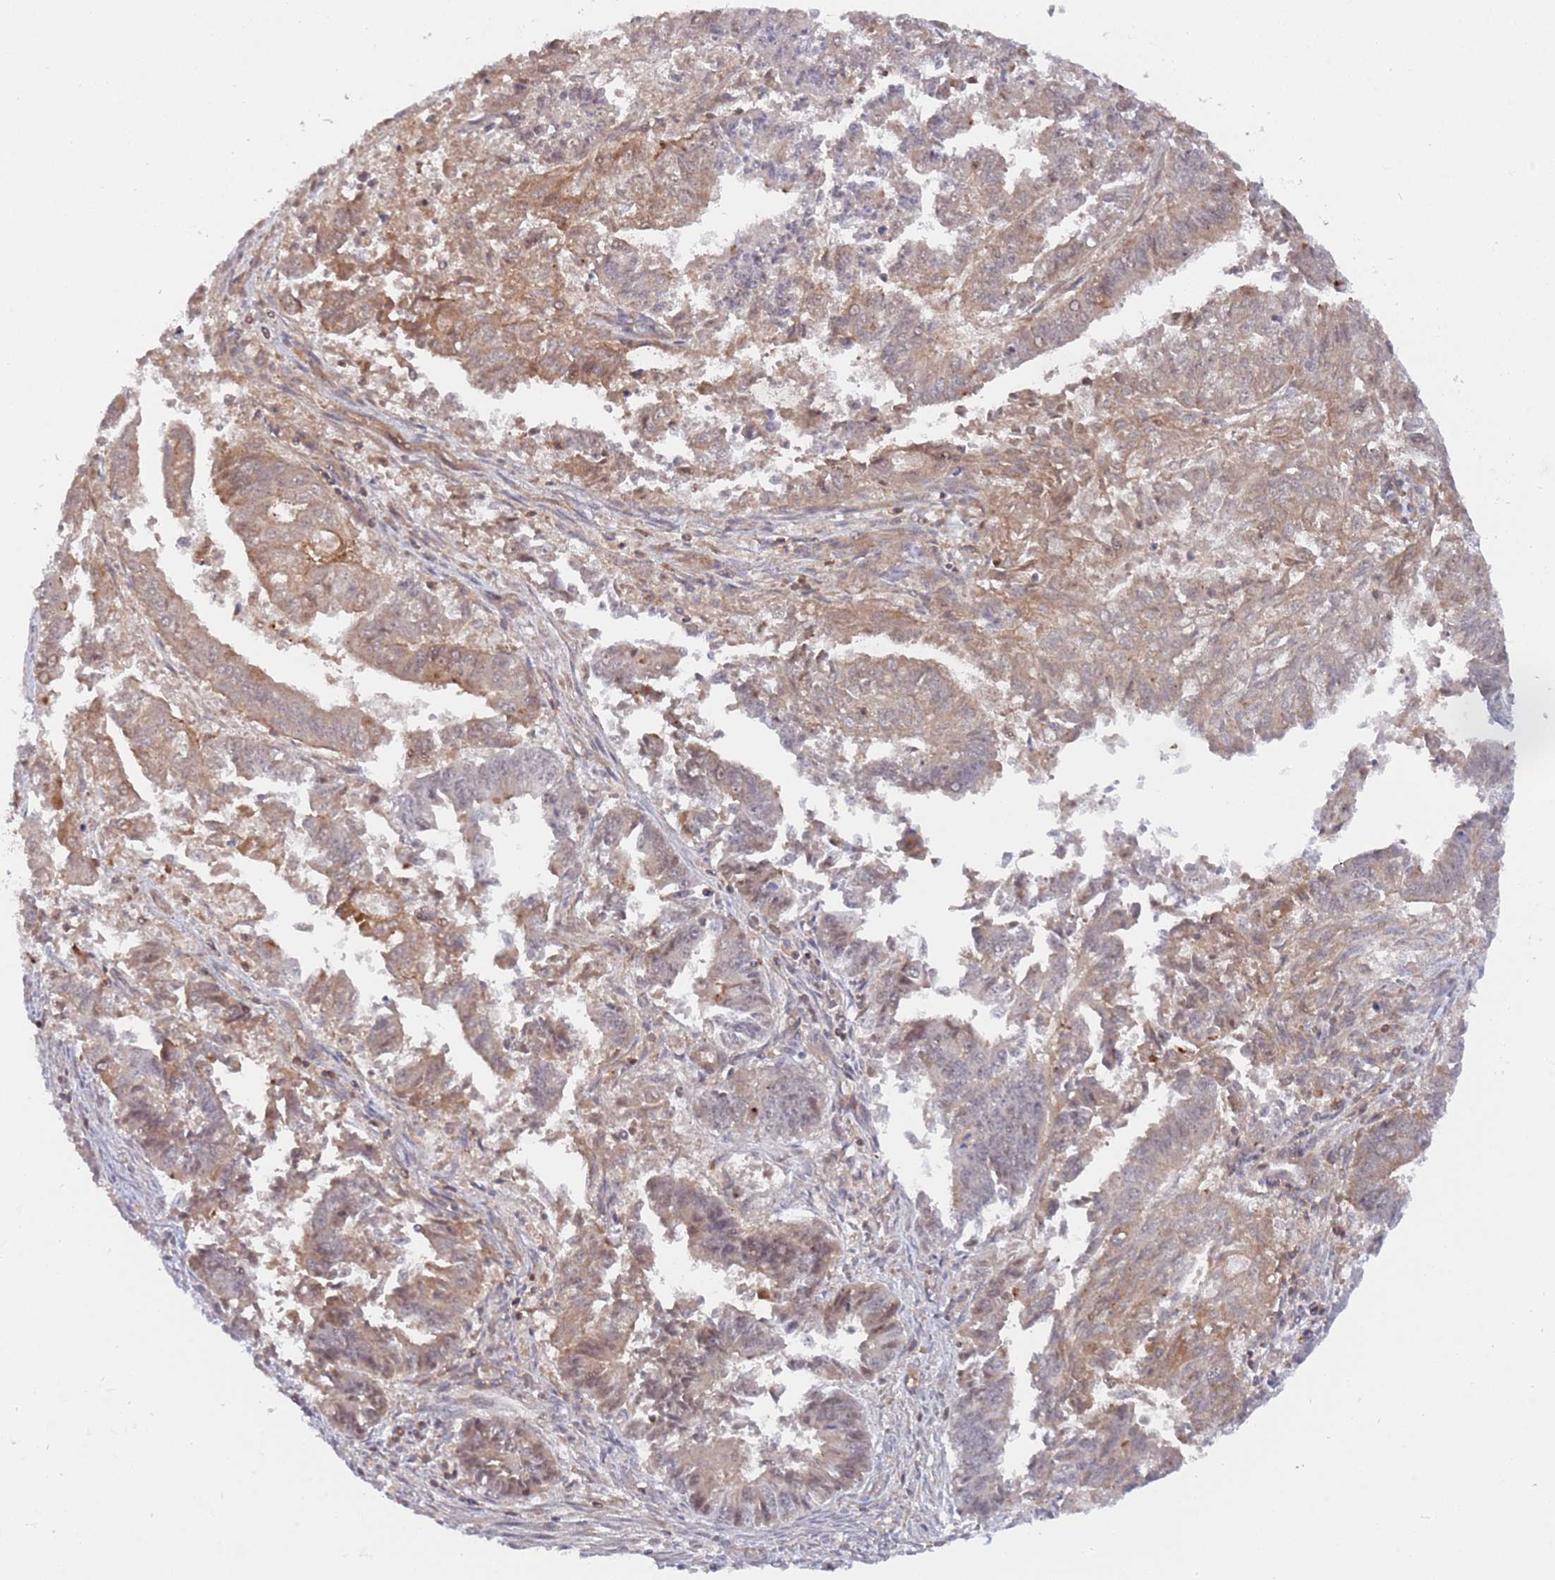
{"staining": {"intensity": "moderate", "quantity": "25%-75%", "location": "cytoplasmic/membranous"}, "tissue": "endometrial cancer", "cell_type": "Tumor cells", "image_type": "cancer", "snomed": [{"axis": "morphology", "description": "Adenocarcinoma, NOS"}, {"axis": "topography", "description": "Endometrium"}], "caption": "Adenocarcinoma (endometrial) tissue demonstrates moderate cytoplasmic/membranous expression in about 25%-75% of tumor cells", "gene": "DDX60", "patient": {"sex": "female", "age": 73}}